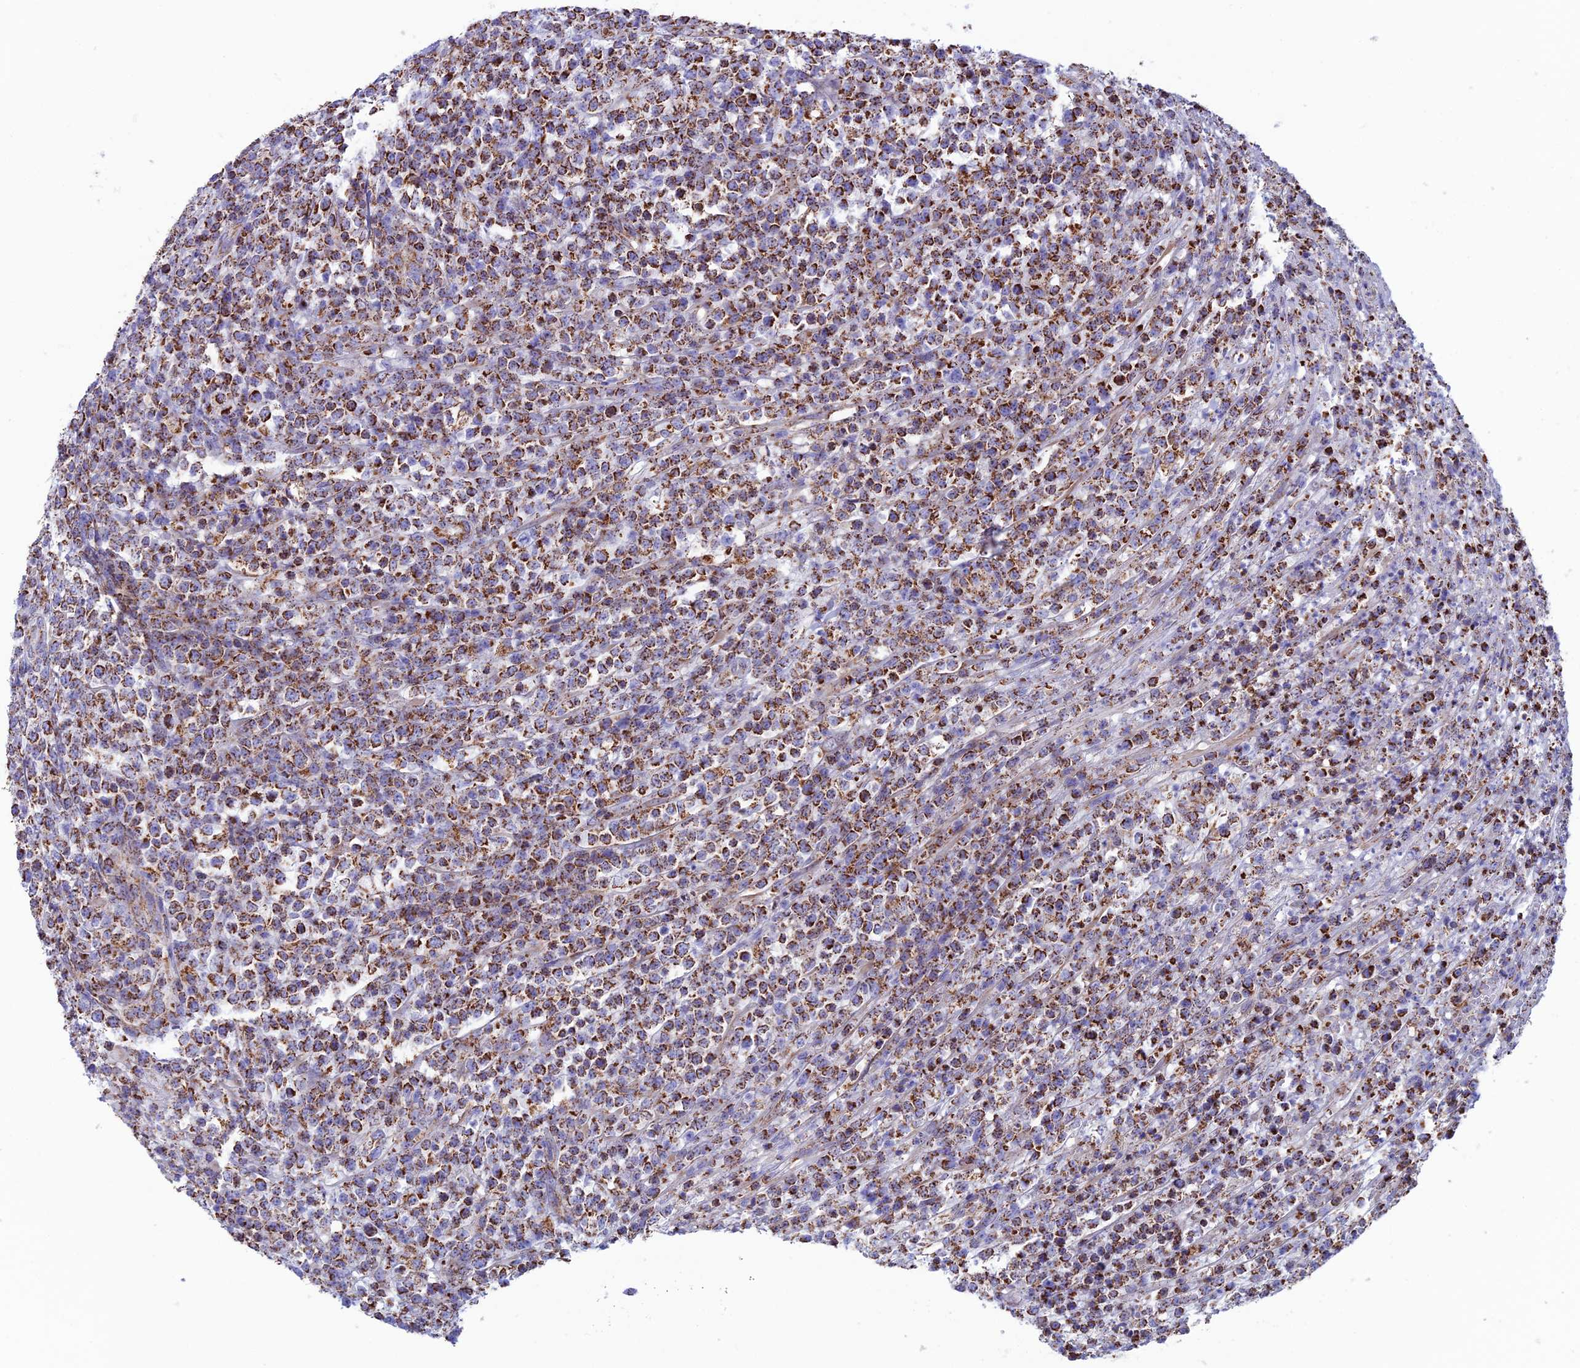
{"staining": {"intensity": "strong", "quantity": ">75%", "location": "cytoplasmic/membranous"}, "tissue": "lymphoma", "cell_type": "Tumor cells", "image_type": "cancer", "snomed": [{"axis": "morphology", "description": "Malignant lymphoma, non-Hodgkin's type, High grade"}, {"axis": "topography", "description": "Colon"}], "caption": "Strong cytoplasmic/membranous positivity for a protein is present in about >75% of tumor cells of high-grade malignant lymphoma, non-Hodgkin's type using IHC.", "gene": "CS", "patient": {"sex": "female", "age": 53}}